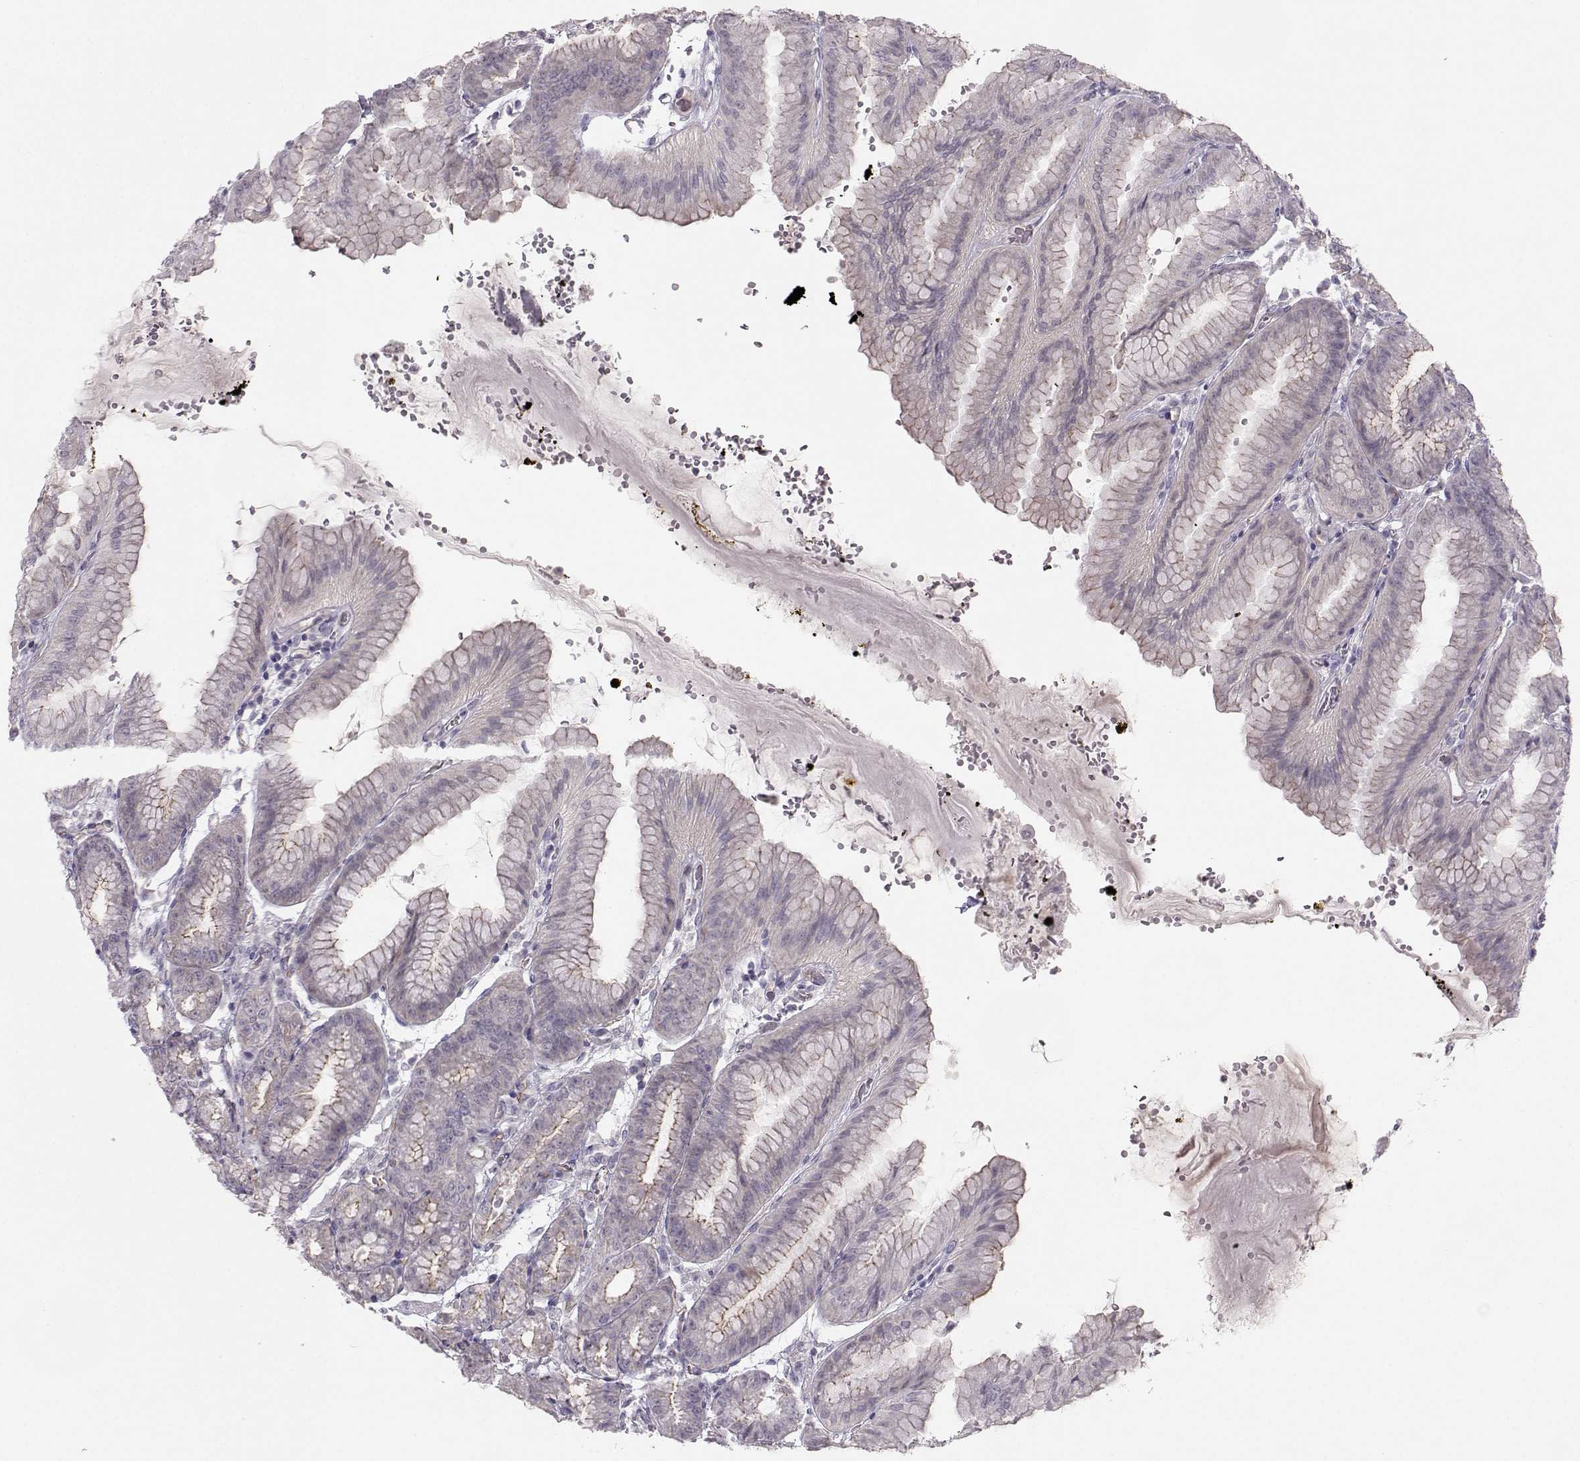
{"staining": {"intensity": "moderate", "quantity": "<25%", "location": "cytoplasmic/membranous"}, "tissue": "stomach", "cell_type": "Glandular cells", "image_type": "normal", "snomed": [{"axis": "morphology", "description": "Normal tissue, NOS"}, {"axis": "topography", "description": "Stomach, lower"}], "caption": "Immunohistochemistry (IHC) of benign stomach exhibits low levels of moderate cytoplasmic/membranous positivity in approximately <25% of glandular cells. (Stains: DAB in brown, nuclei in blue, Microscopy: brightfield microscopy at high magnification).", "gene": "MAST1", "patient": {"sex": "male", "age": 71}}